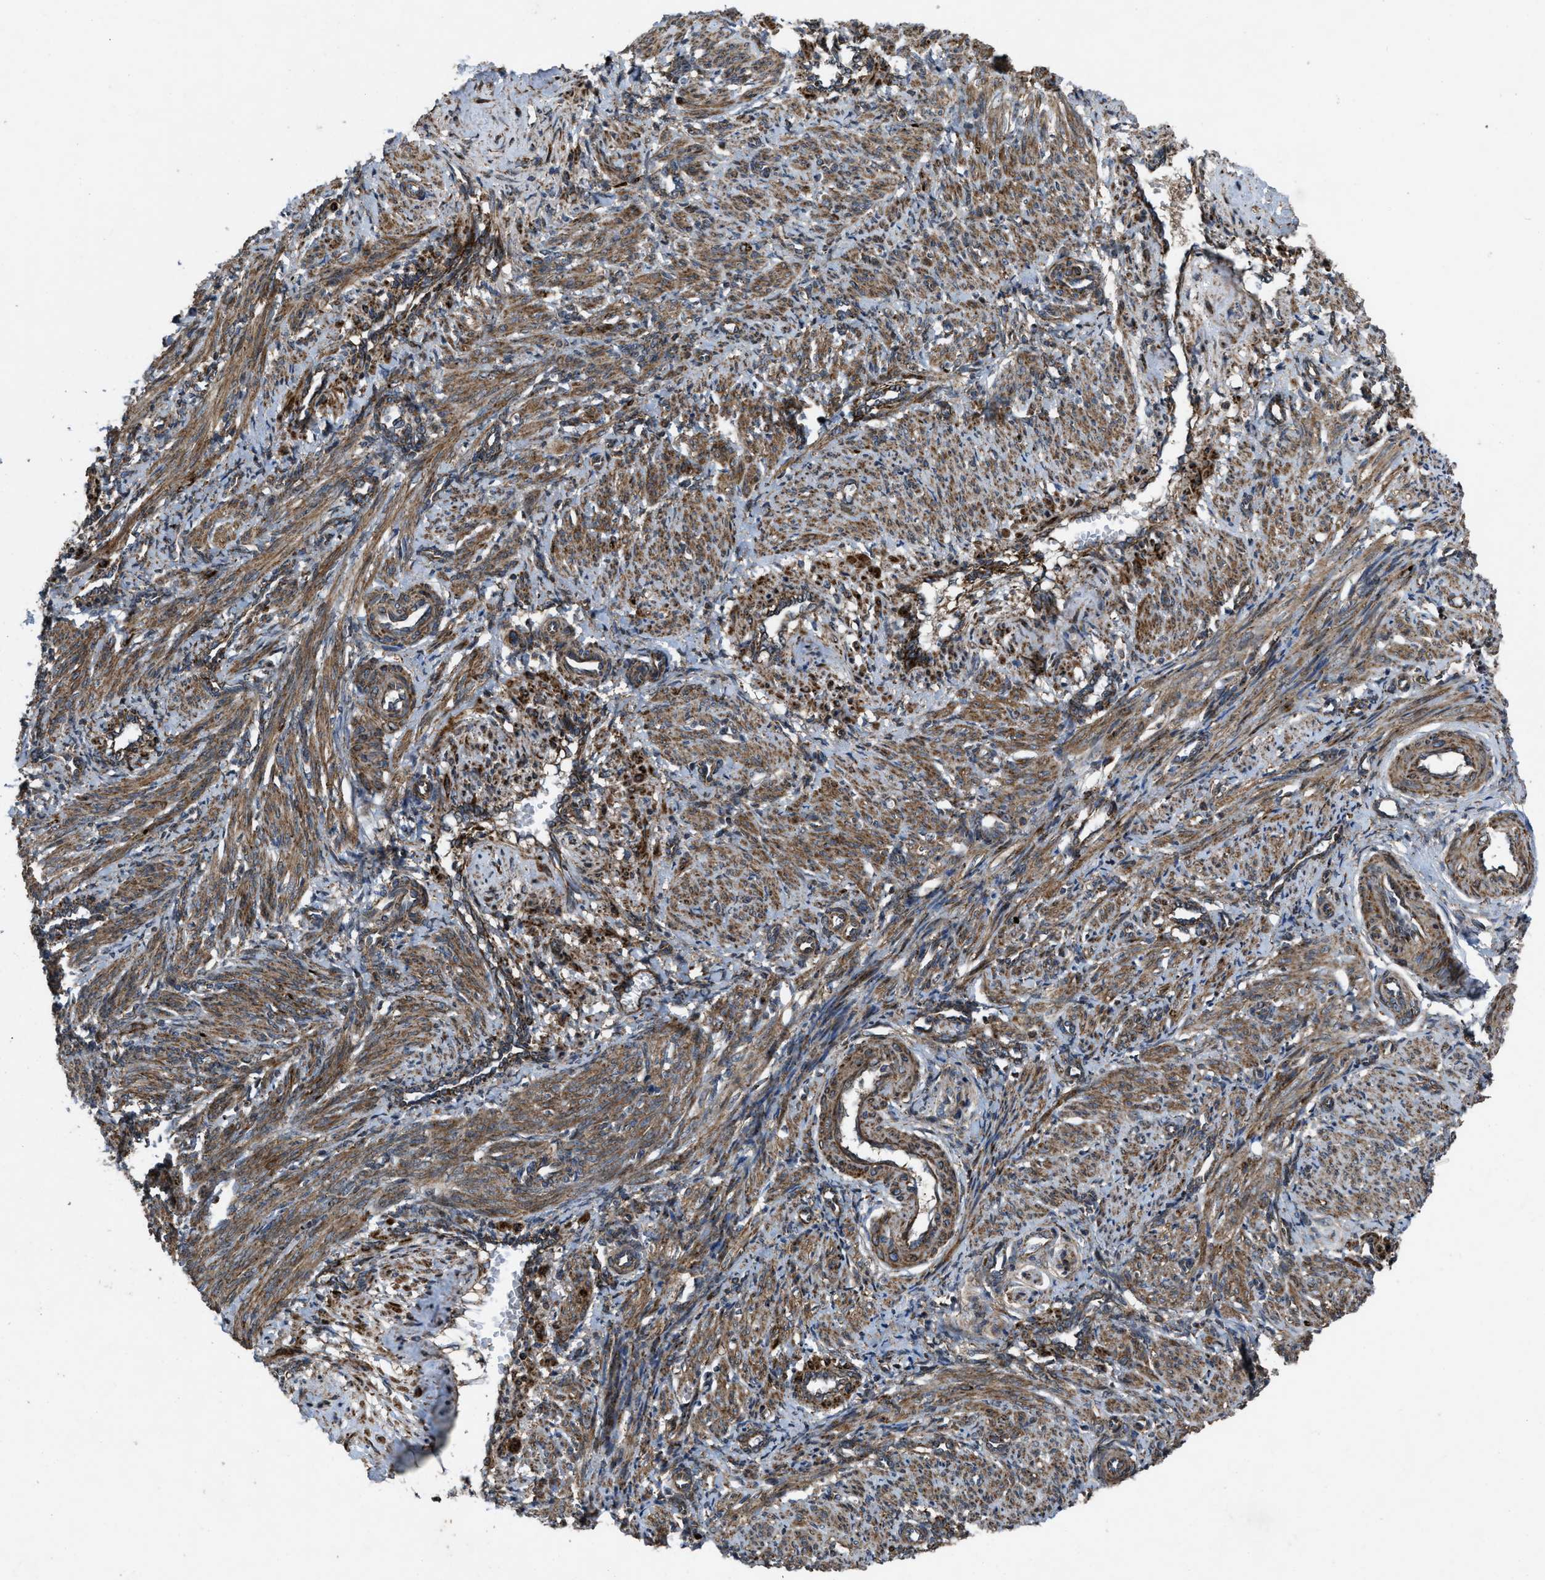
{"staining": {"intensity": "moderate", "quantity": ">75%", "location": "cytoplasmic/membranous"}, "tissue": "smooth muscle", "cell_type": "Smooth muscle cells", "image_type": "normal", "snomed": [{"axis": "morphology", "description": "Normal tissue, NOS"}, {"axis": "topography", "description": "Endometrium"}], "caption": "Immunohistochemistry (IHC) staining of unremarkable smooth muscle, which demonstrates medium levels of moderate cytoplasmic/membranous staining in about >75% of smooth muscle cells indicating moderate cytoplasmic/membranous protein staining. The staining was performed using DAB (3,3'-diaminobenzidine) (brown) for protein detection and nuclei were counterstained in hematoxylin (blue).", "gene": "PER3", "patient": {"sex": "female", "age": 33}}